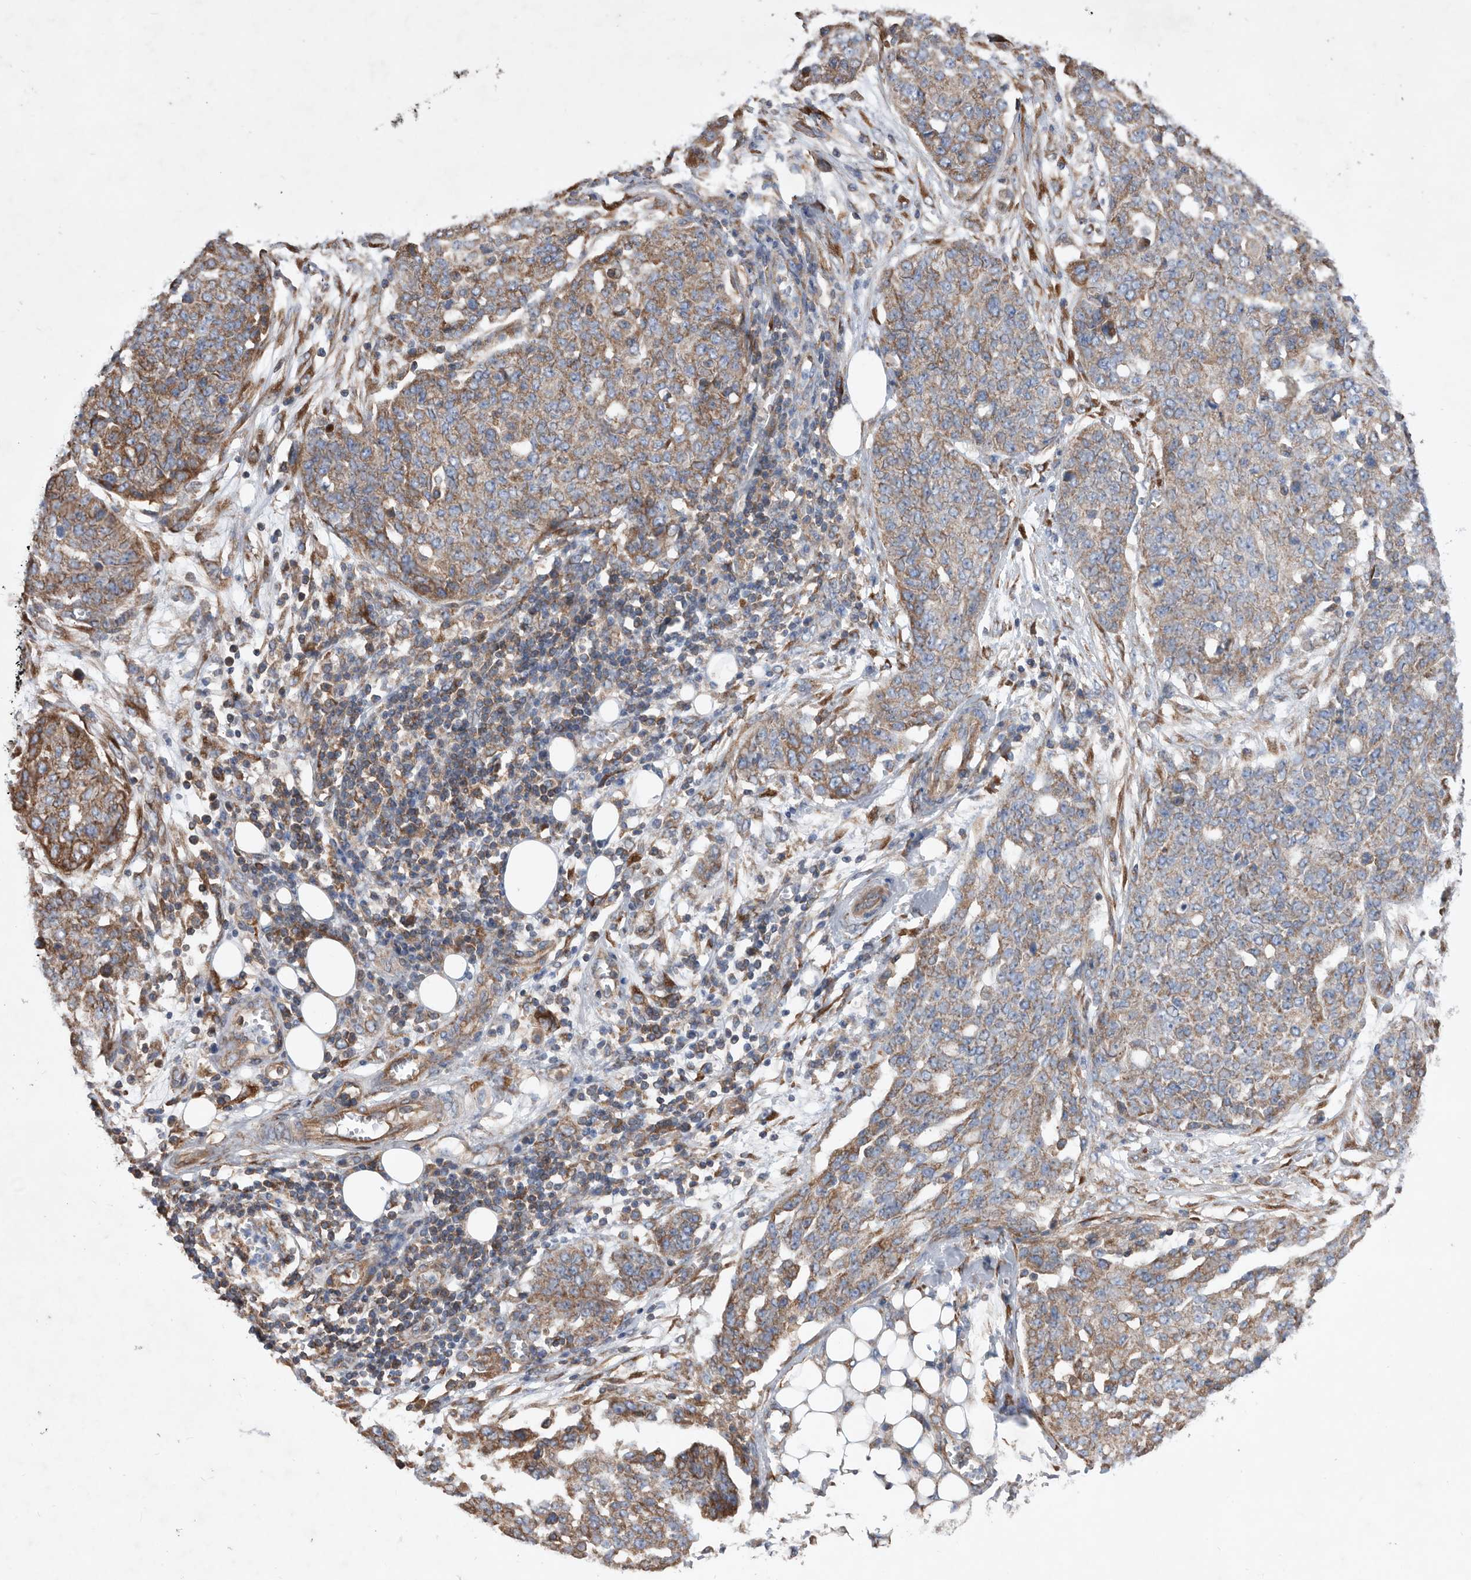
{"staining": {"intensity": "moderate", "quantity": ">75%", "location": "cytoplasmic/membranous"}, "tissue": "ovarian cancer", "cell_type": "Tumor cells", "image_type": "cancer", "snomed": [{"axis": "morphology", "description": "Cystadenocarcinoma, serous, NOS"}, {"axis": "topography", "description": "Soft tissue"}, {"axis": "topography", "description": "Ovary"}], "caption": "A brown stain labels moderate cytoplasmic/membranous staining of a protein in human ovarian serous cystadenocarcinoma tumor cells. (DAB IHC, brown staining for protein, blue staining for nuclei).", "gene": "ATP13A3", "patient": {"sex": "female", "age": 57}}